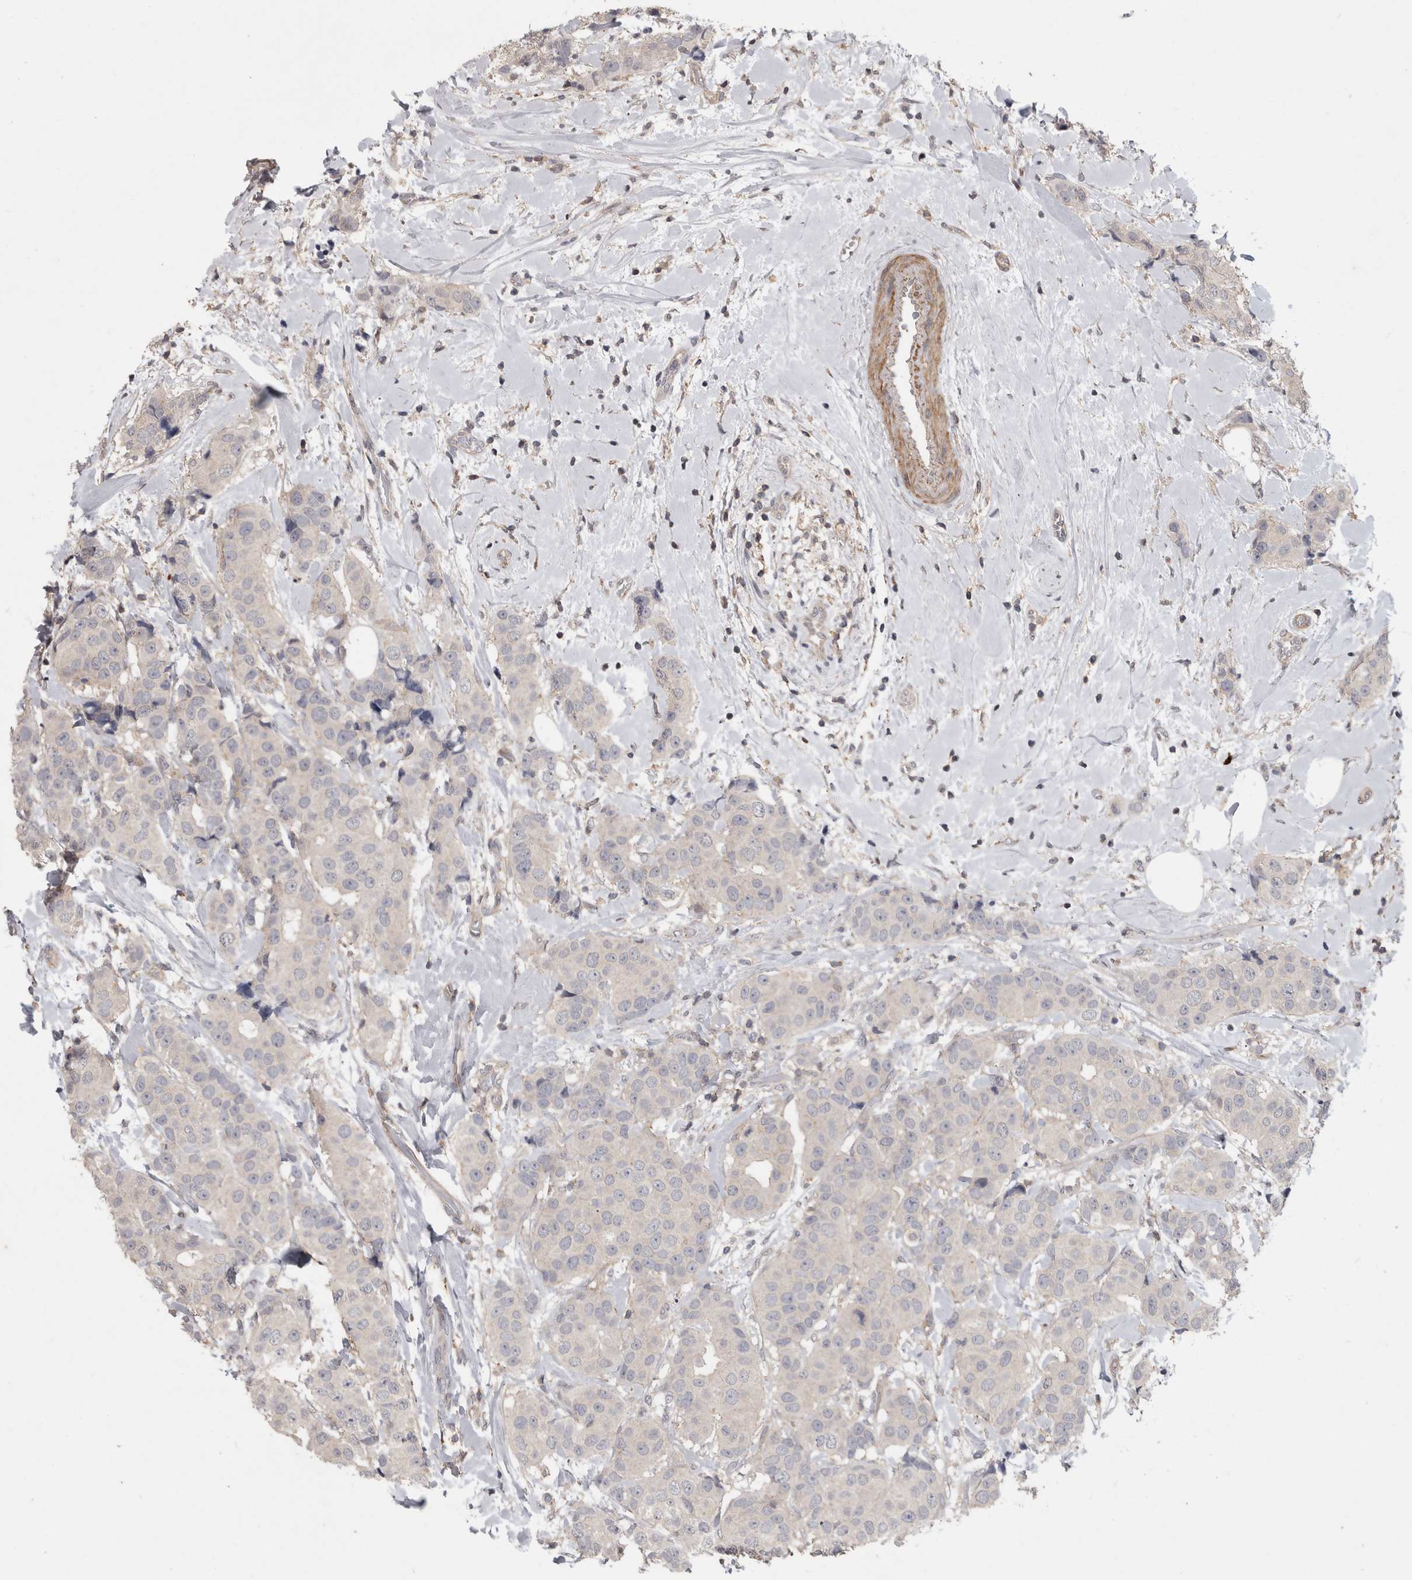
{"staining": {"intensity": "negative", "quantity": "none", "location": "none"}, "tissue": "breast cancer", "cell_type": "Tumor cells", "image_type": "cancer", "snomed": [{"axis": "morphology", "description": "Normal tissue, NOS"}, {"axis": "morphology", "description": "Duct carcinoma"}, {"axis": "topography", "description": "Breast"}], "caption": "Tumor cells are negative for protein expression in human breast invasive ductal carcinoma.", "gene": "SPATA48", "patient": {"sex": "female", "age": 39}}